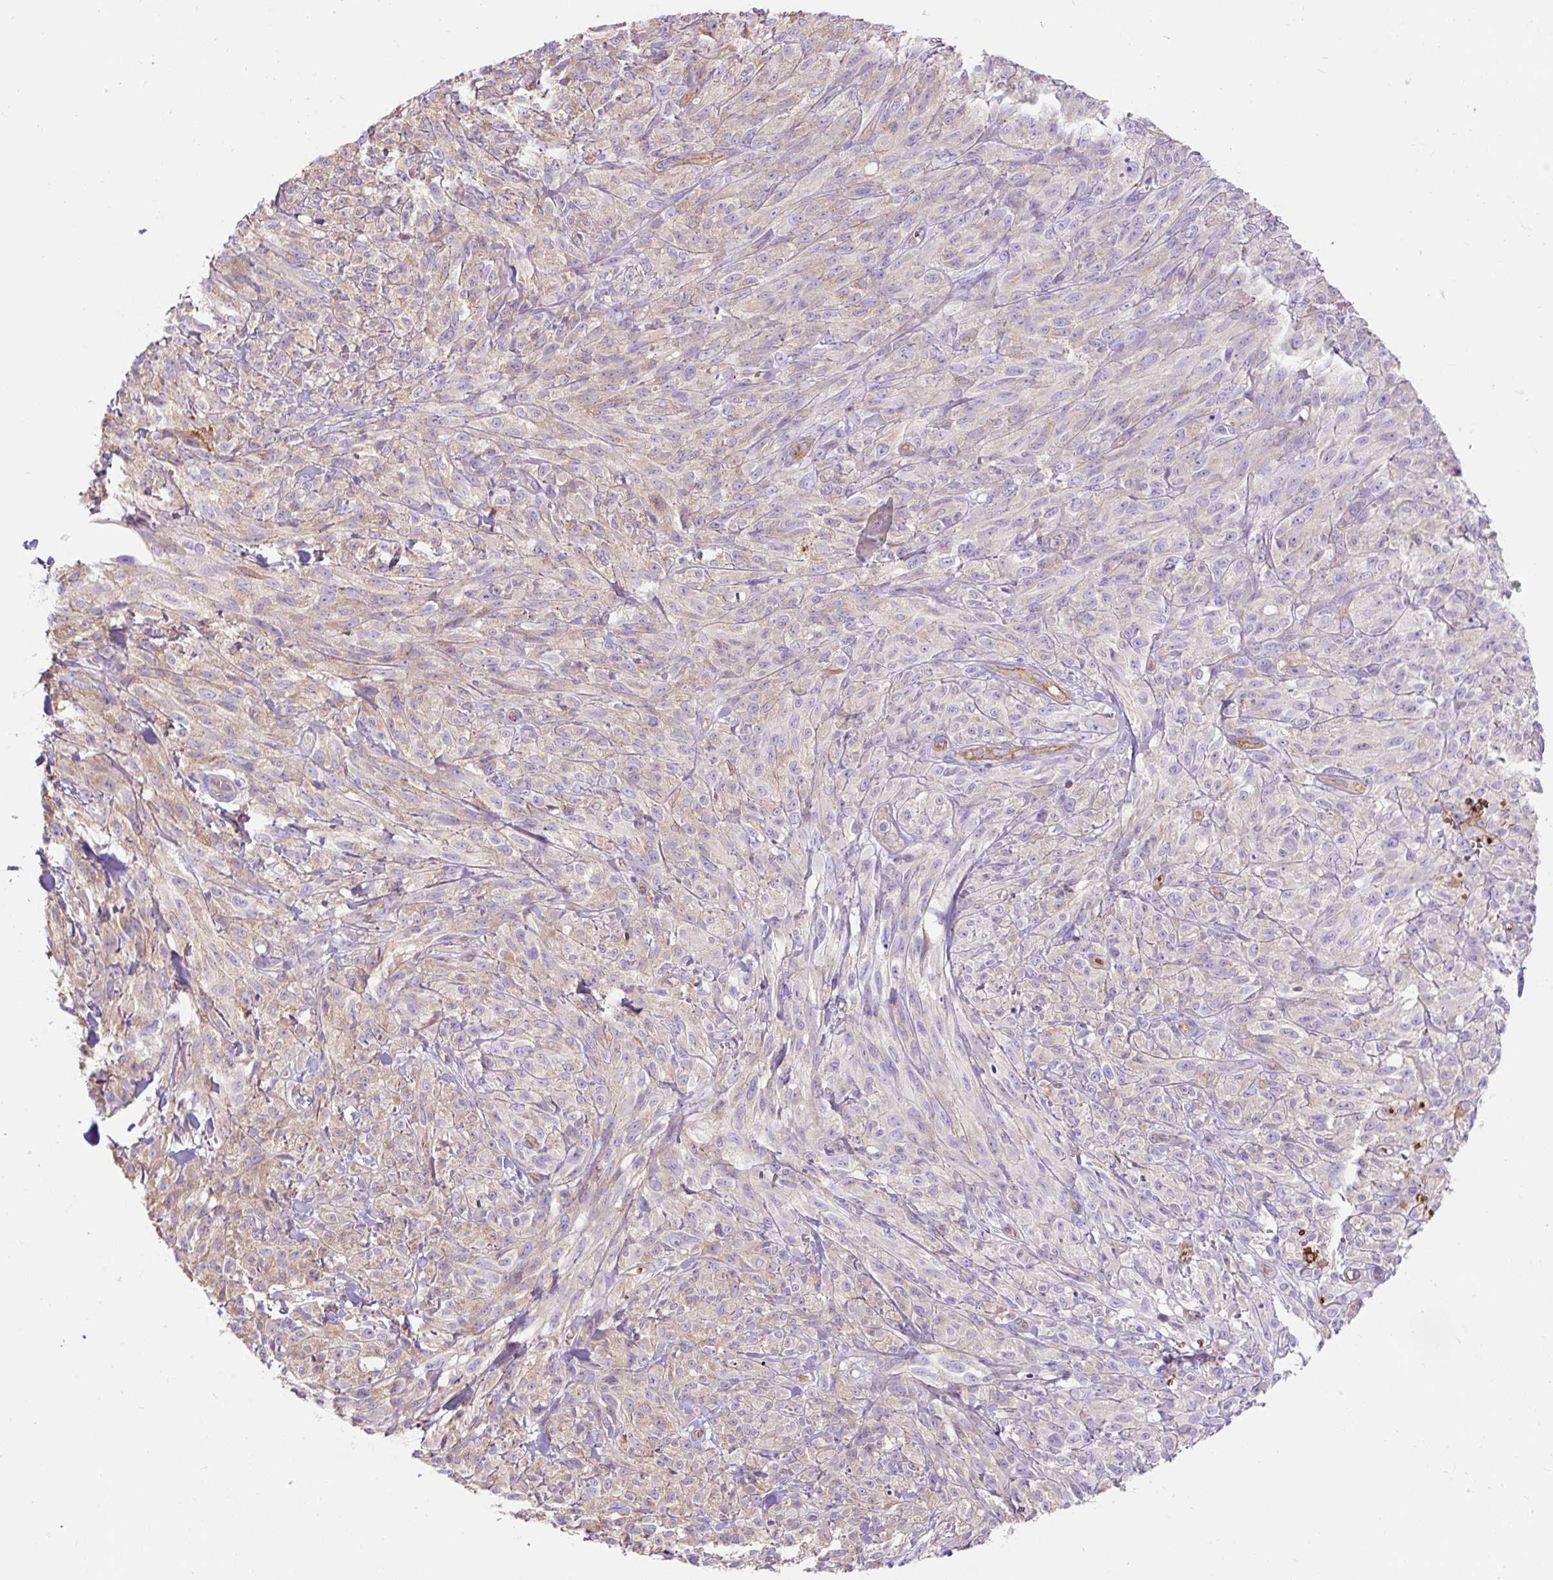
{"staining": {"intensity": "negative", "quantity": "none", "location": "none"}, "tissue": "melanoma", "cell_type": "Tumor cells", "image_type": "cancer", "snomed": [{"axis": "morphology", "description": "Malignant melanoma, NOS"}, {"axis": "topography", "description": "Skin of upper arm"}], "caption": "This is an IHC micrograph of malignant melanoma. There is no expression in tumor cells.", "gene": "HIP1R", "patient": {"sex": "female", "age": 65}}